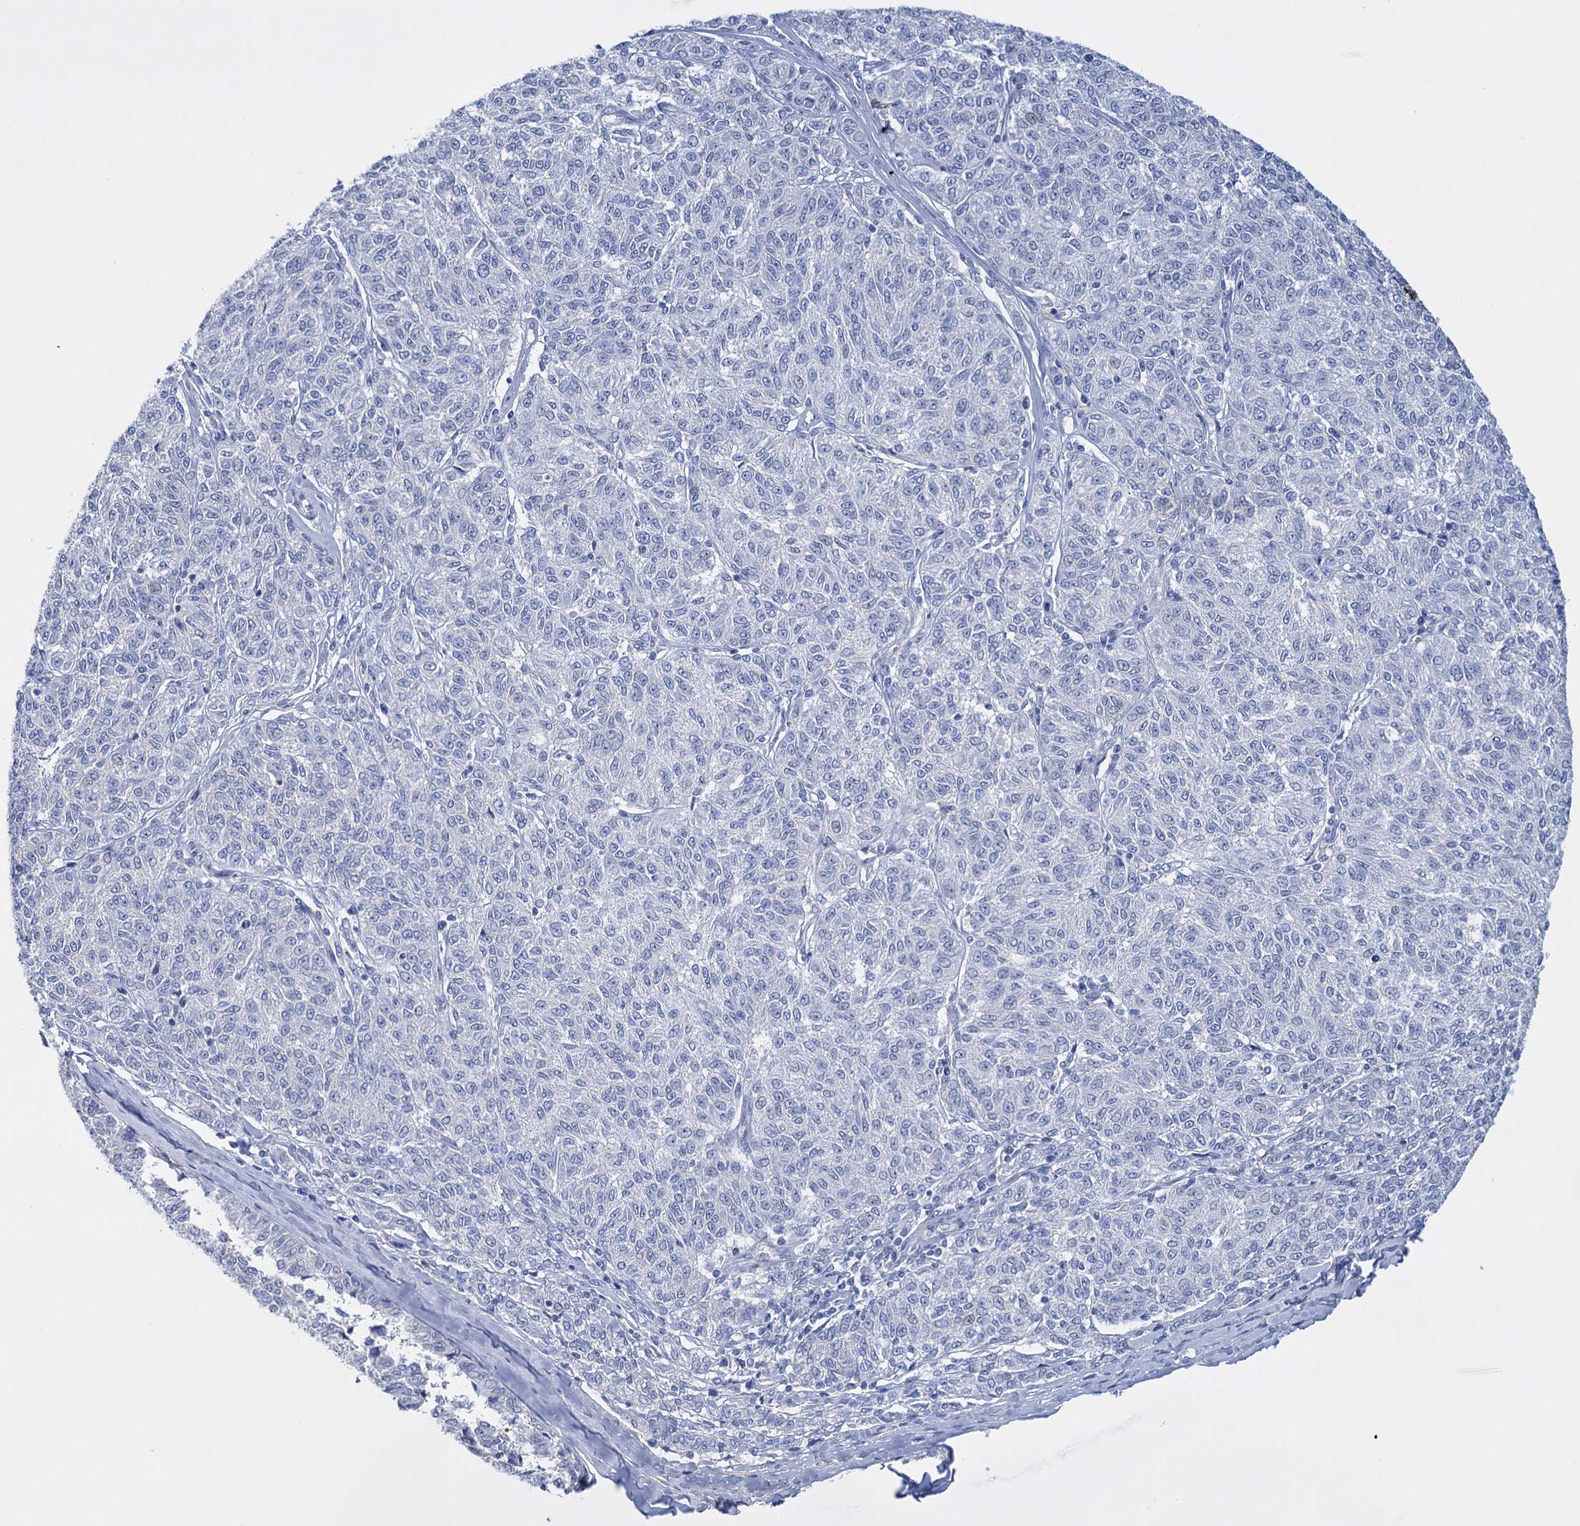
{"staining": {"intensity": "negative", "quantity": "none", "location": "none"}, "tissue": "melanoma", "cell_type": "Tumor cells", "image_type": "cancer", "snomed": [{"axis": "morphology", "description": "Malignant melanoma, NOS"}, {"axis": "topography", "description": "Skin"}], "caption": "Melanoma was stained to show a protein in brown. There is no significant expression in tumor cells.", "gene": "FBXW12", "patient": {"sex": "female", "age": 72}}